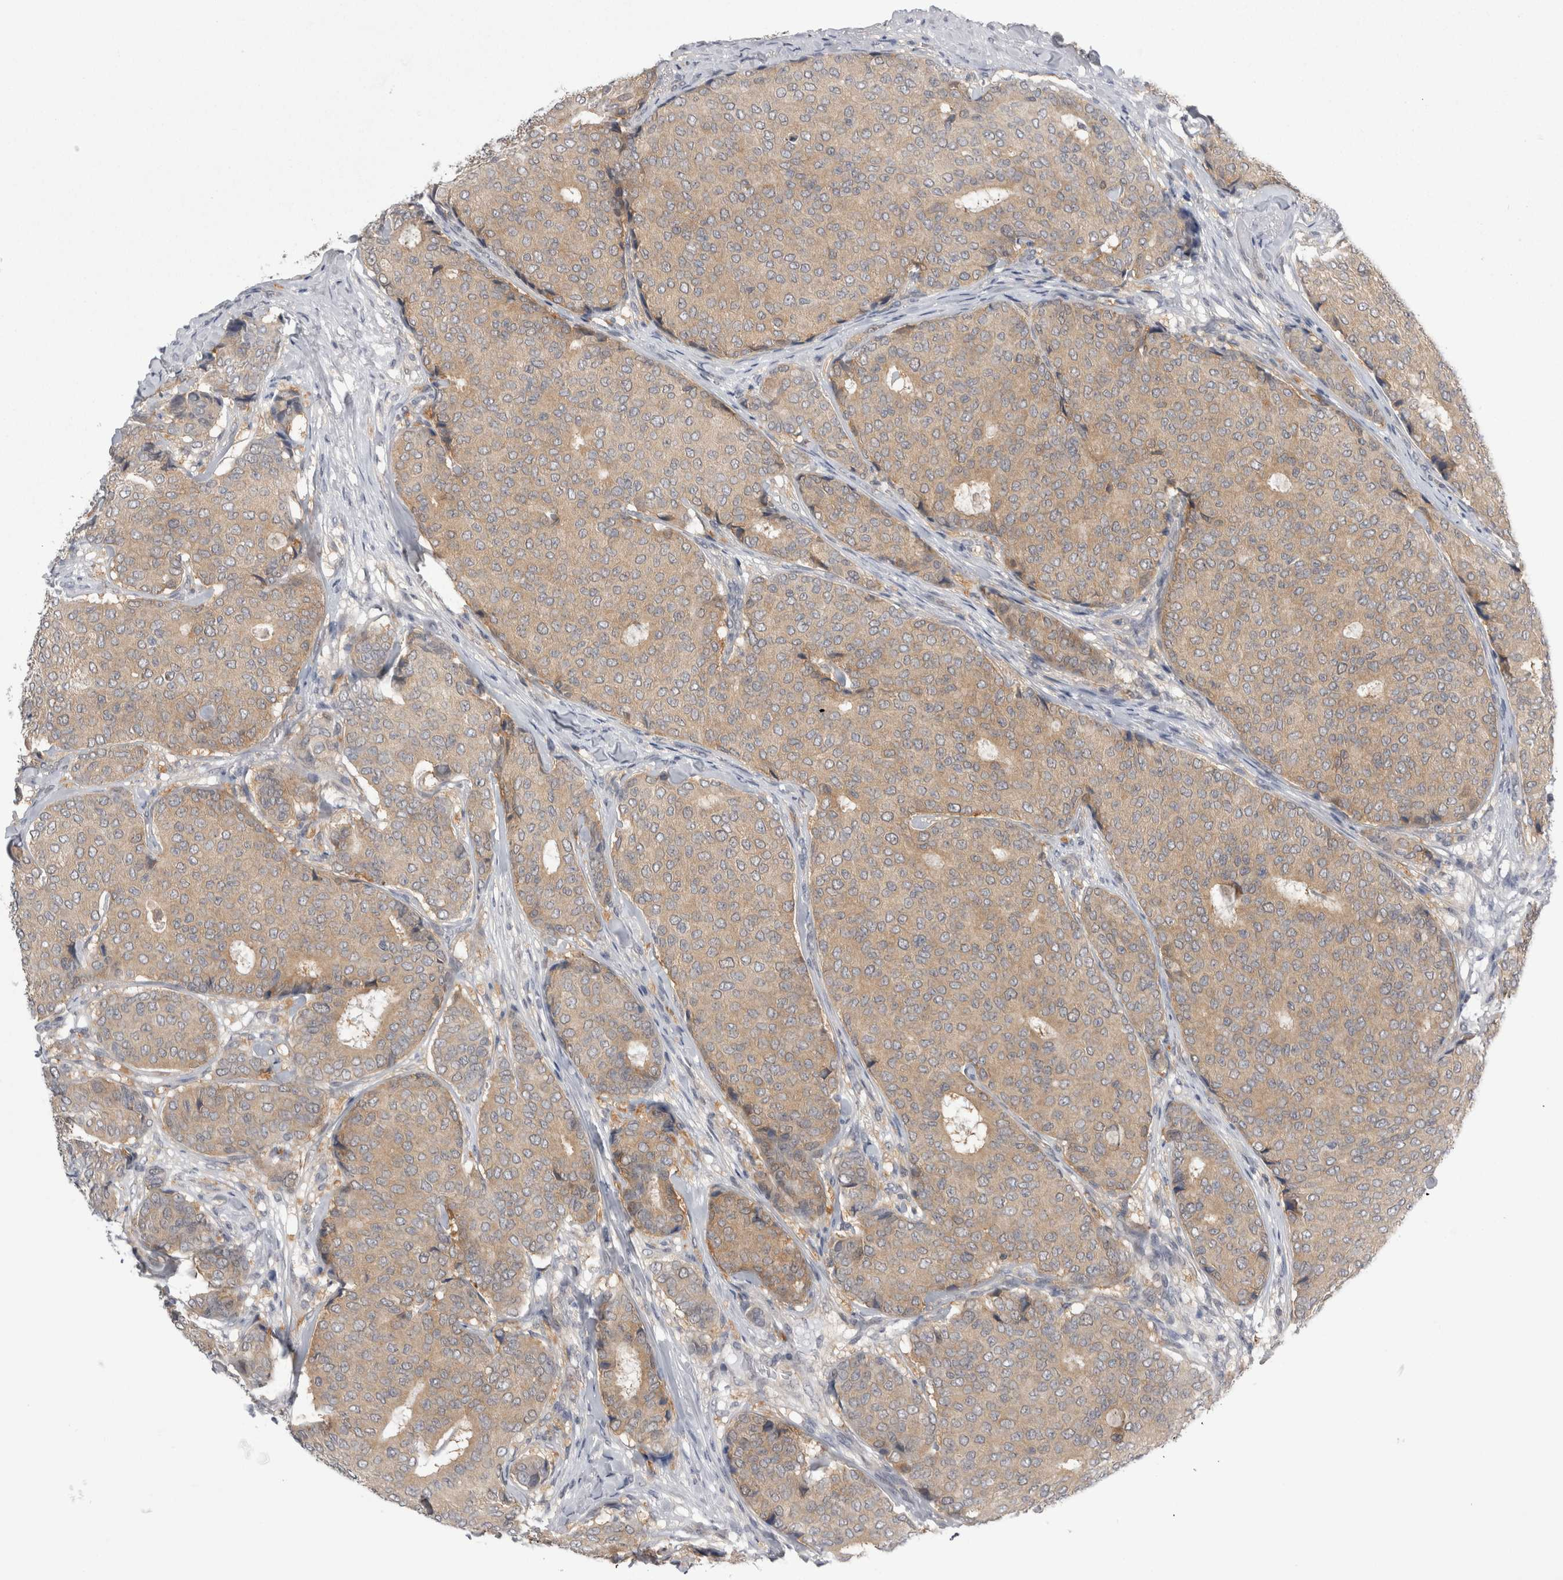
{"staining": {"intensity": "weak", "quantity": "25%-75%", "location": "cytoplasmic/membranous"}, "tissue": "breast cancer", "cell_type": "Tumor cells", "image_type": "cancer", "snomed": [{"axis": "morphology", "description": "Duct carcinoma"}, {"axis": "topography", "description": "Breast"}], "caption": "This histopathology image reveals breast cancer (infiltrating ductal carcinoma) stained with immunohistochemistry to label a protein in brown. The cytoplasmic/membranous of tumor cells show weak positivity for the protein. Nuclei are counter-stained blue.", "gene": "PSMB2", "patient": {"sex": "female", "age": 75}}